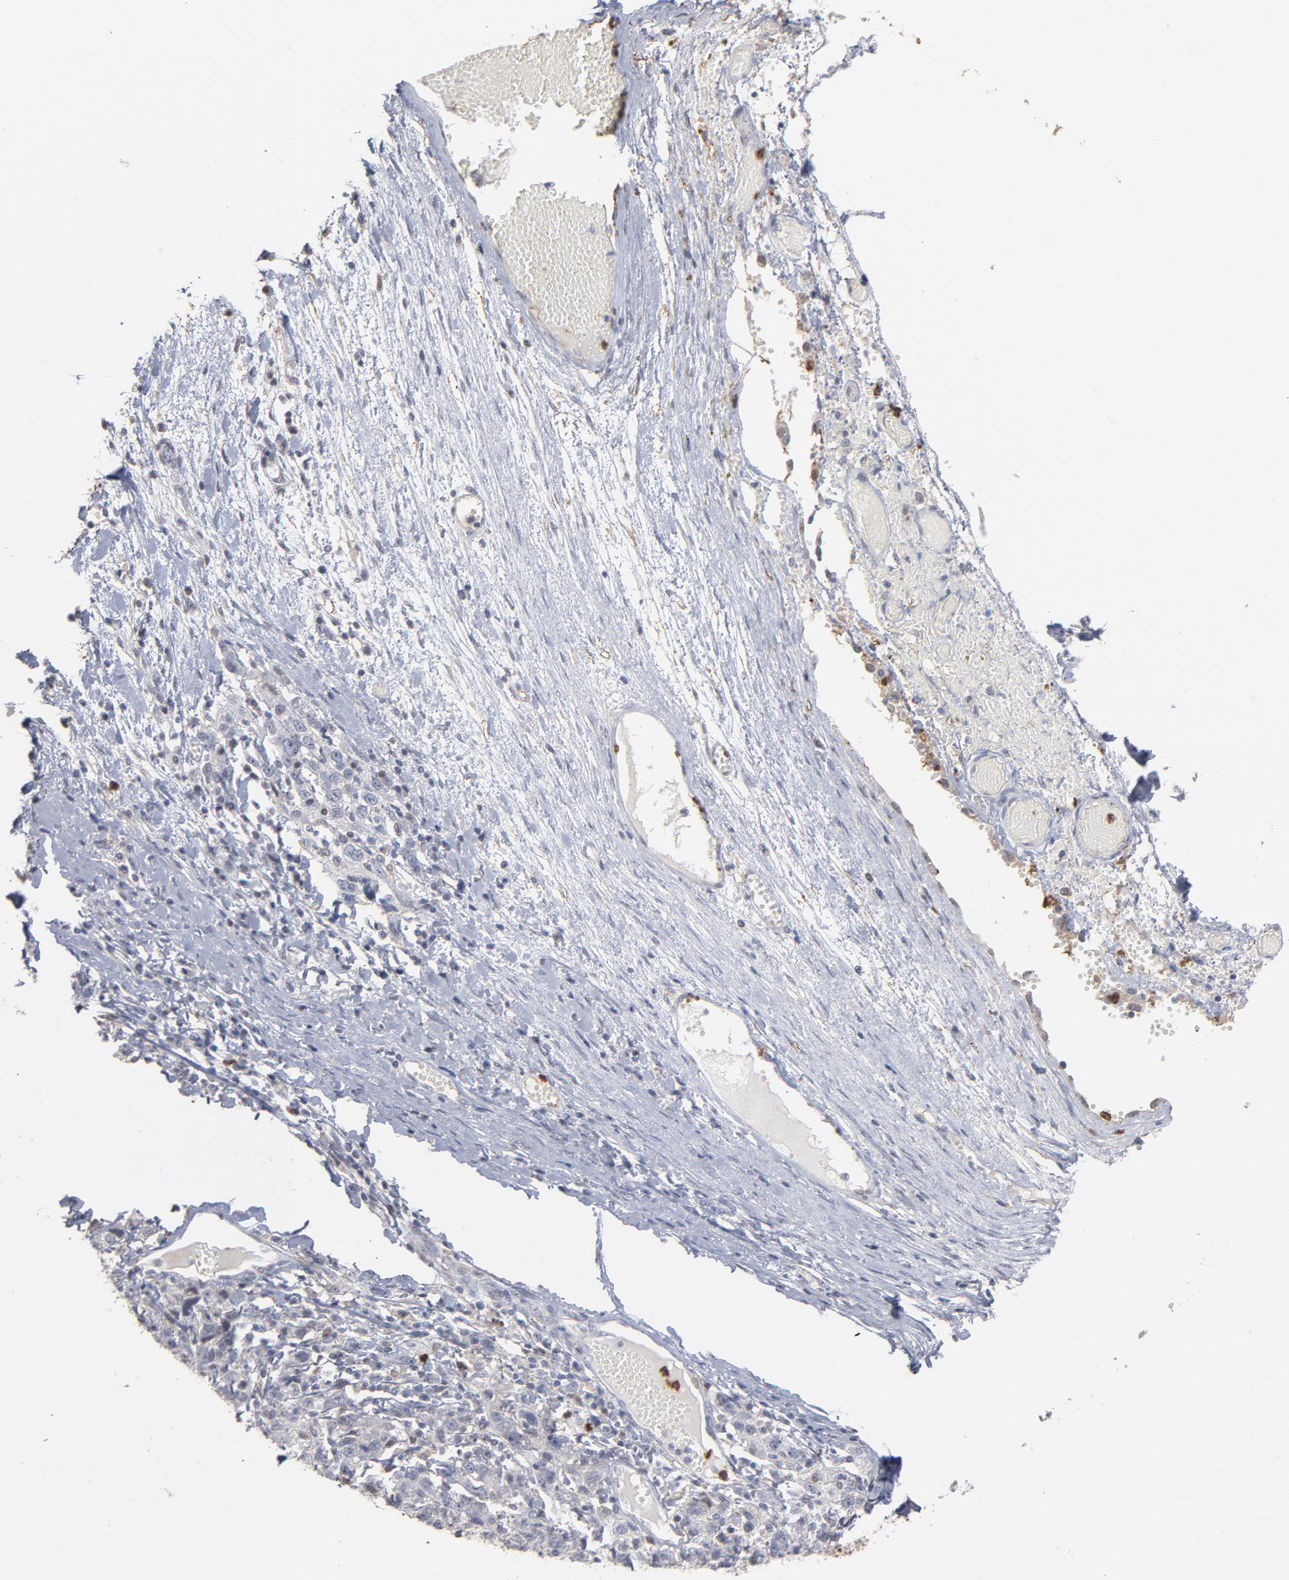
{"staining": {"intensity": "negative", "quantity": "none", "location": "none"}, "tissue": "ovarian cancer", "cell_type": "Tumor cells", "image_type": "cancer", "snomed": [{"axis": "morphology", "description": "Cystadenocarcinoma, serous, NOS"}, {"axis": "topography", "description": "Ovary"}], "caption": "High power microscopy photomicrograph of an IHC image of ovarian cancer, revealing no significant staining in tumor cells.", "gene": "PNMA1", "patient": {"sex": "female", "age": 71}}